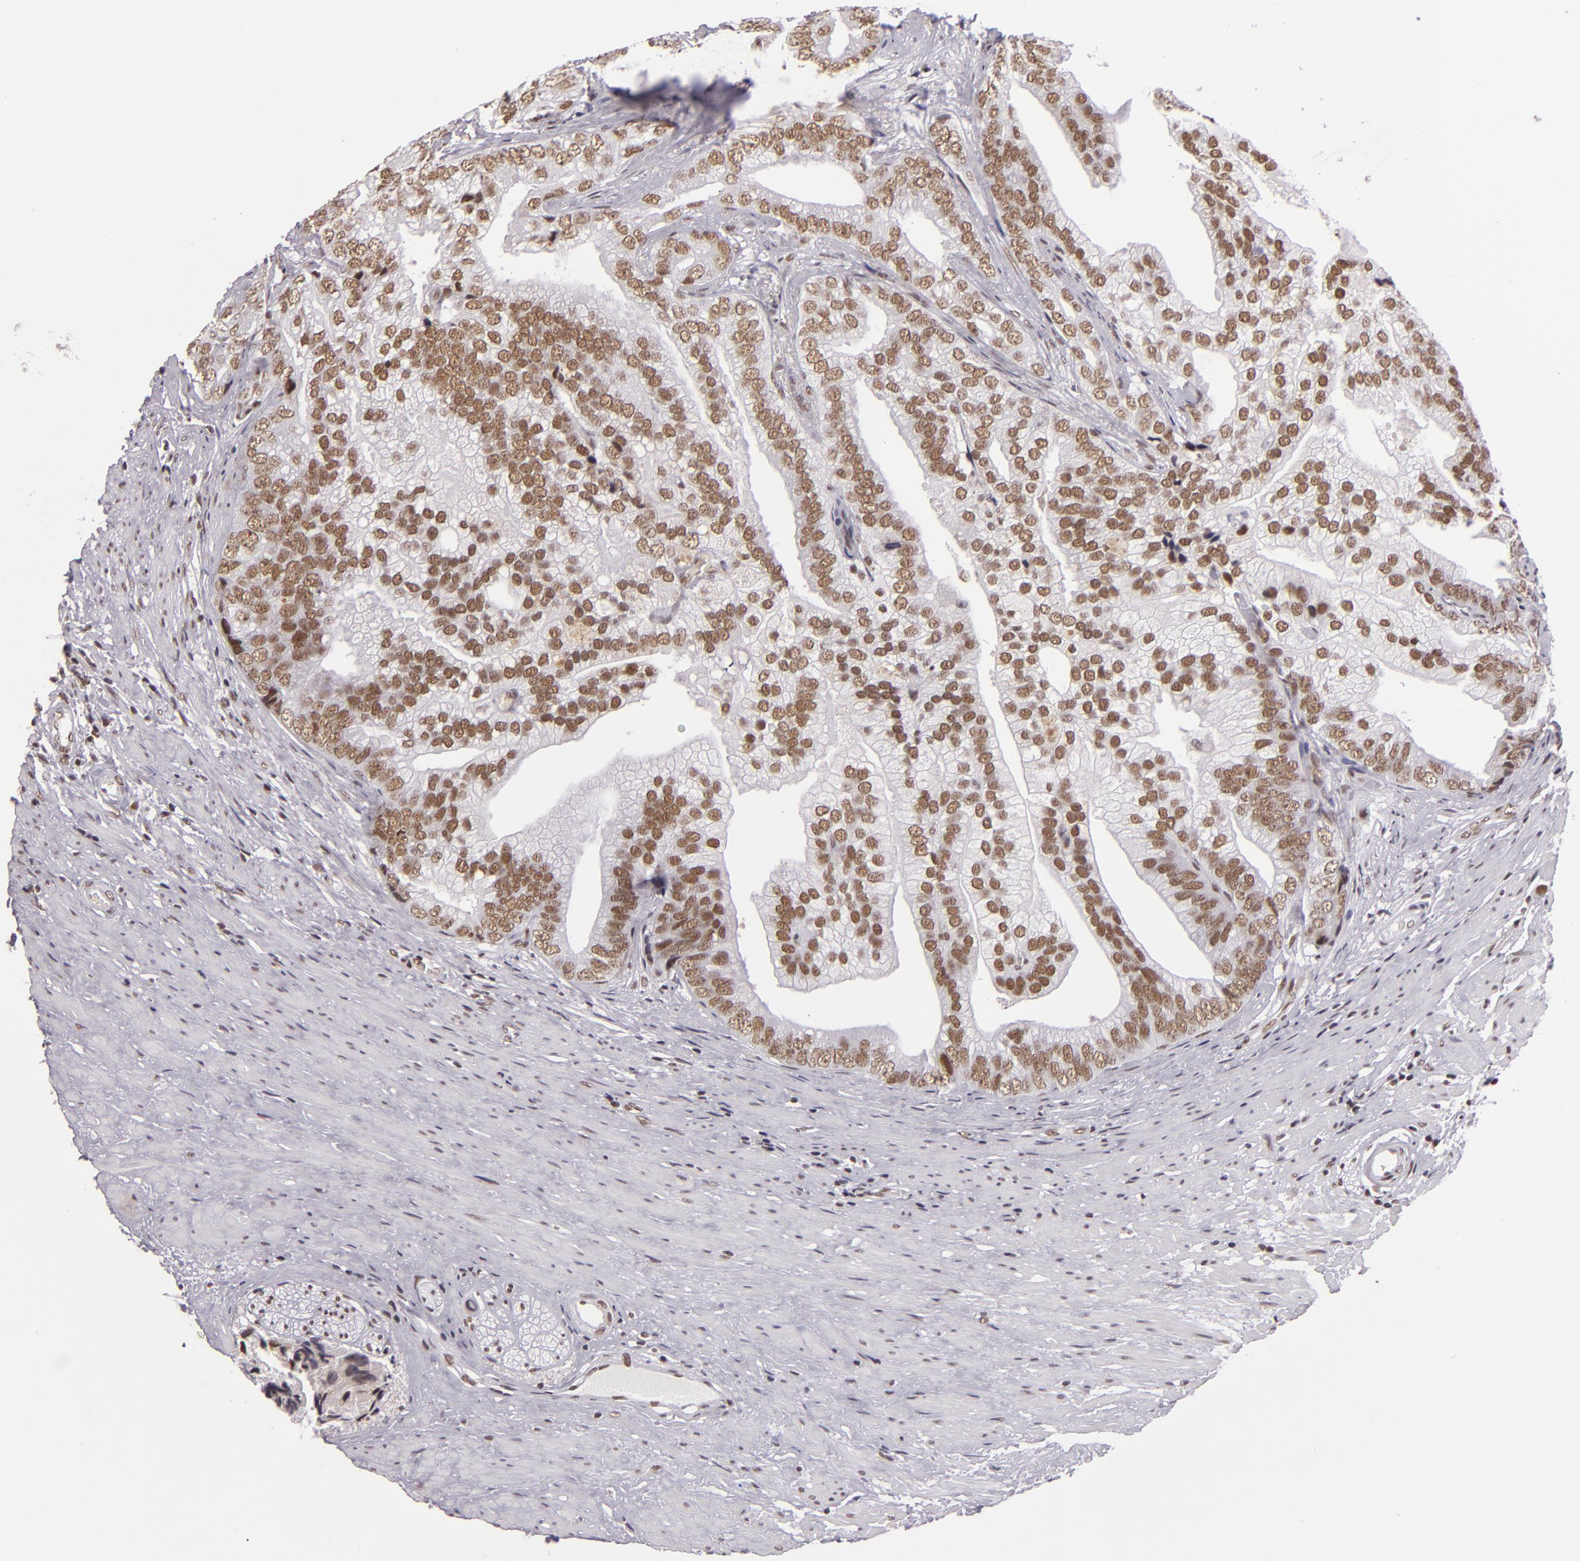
{"staining": {"intensity": "moderate", "quantity": ">75%", "location": "nuclear"}, "tissue": "prostate cancer", "cell_type": "Tumor cells", "image_type": "cancer", "snomed": [{"axis": "morphology", "description": "Adenocarcinoma, Low grade"}, {"axis": "topography", "description": "Prostate"}], "caption": "Immunohistochemical staining of human prostate cancer displays medium levels of moderate nuclear expression in approximately >75% of tumor cells.", "gene": "BRD8", "patient": {"sex": "male", "age": 71}}